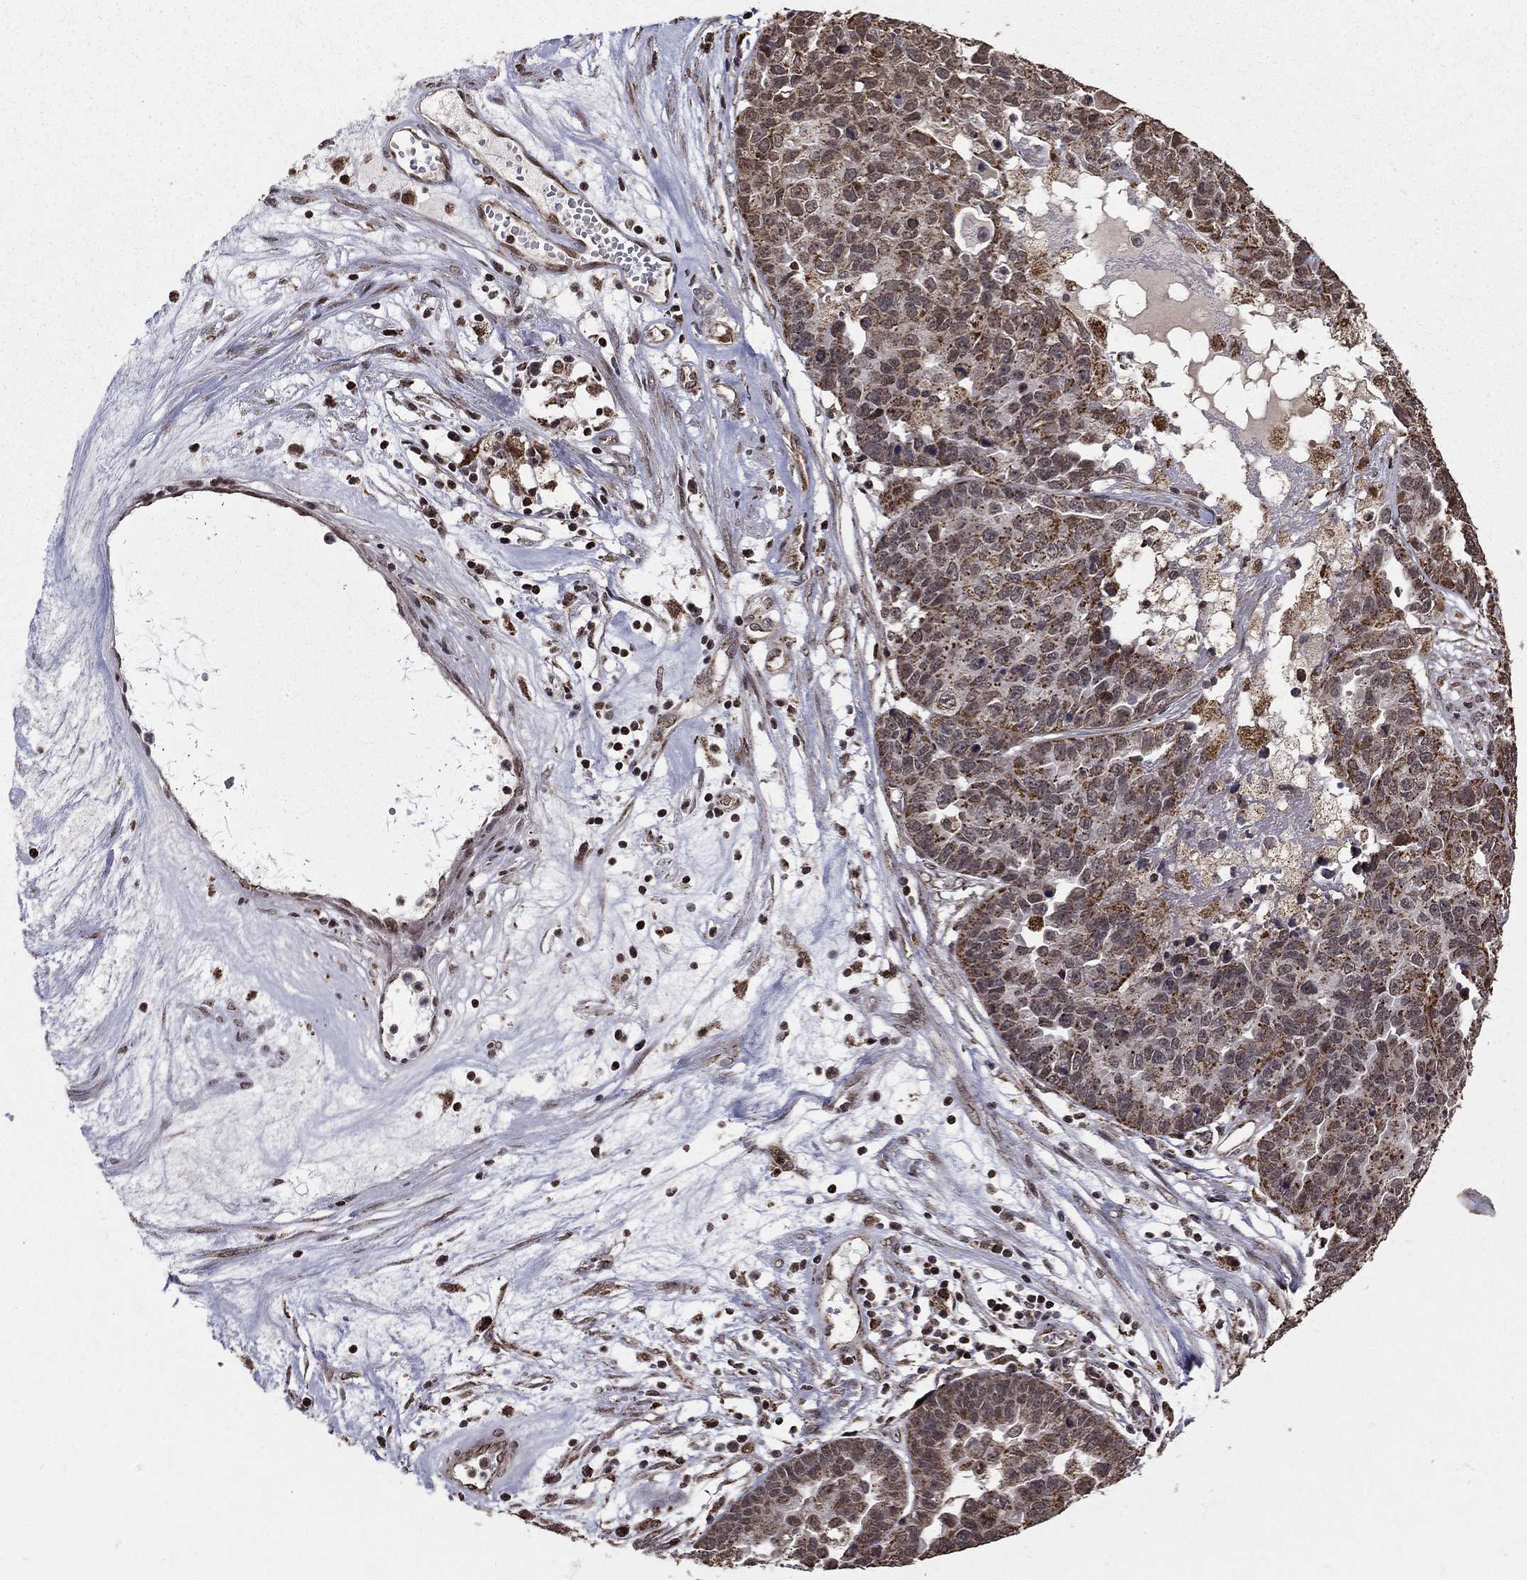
{"staining": {"intensity": "moderate", "quantity": ">75%", "location": "cytoplasmic/membranous"}, "tissue": "ovarian cancer", "cell_type": "Tumor cells", "image_type": "cancer", "snomed": [{"axis": "morphology", "description": "Cystadenocarcinoma, serous, NOS"}, {"axis": "topography", "description": "Ovary"}], "caption": "The histopathology image reveals a brown stain indicating the presence of a protein in the cytoplasmic/membranous of tumor cells in ovarian cancer. Immunohistochemistry stains the protein in brown and the nuclei are stained blue.", "gene": "ACOT13", "patient": {"sex": "female", "age": 87}}